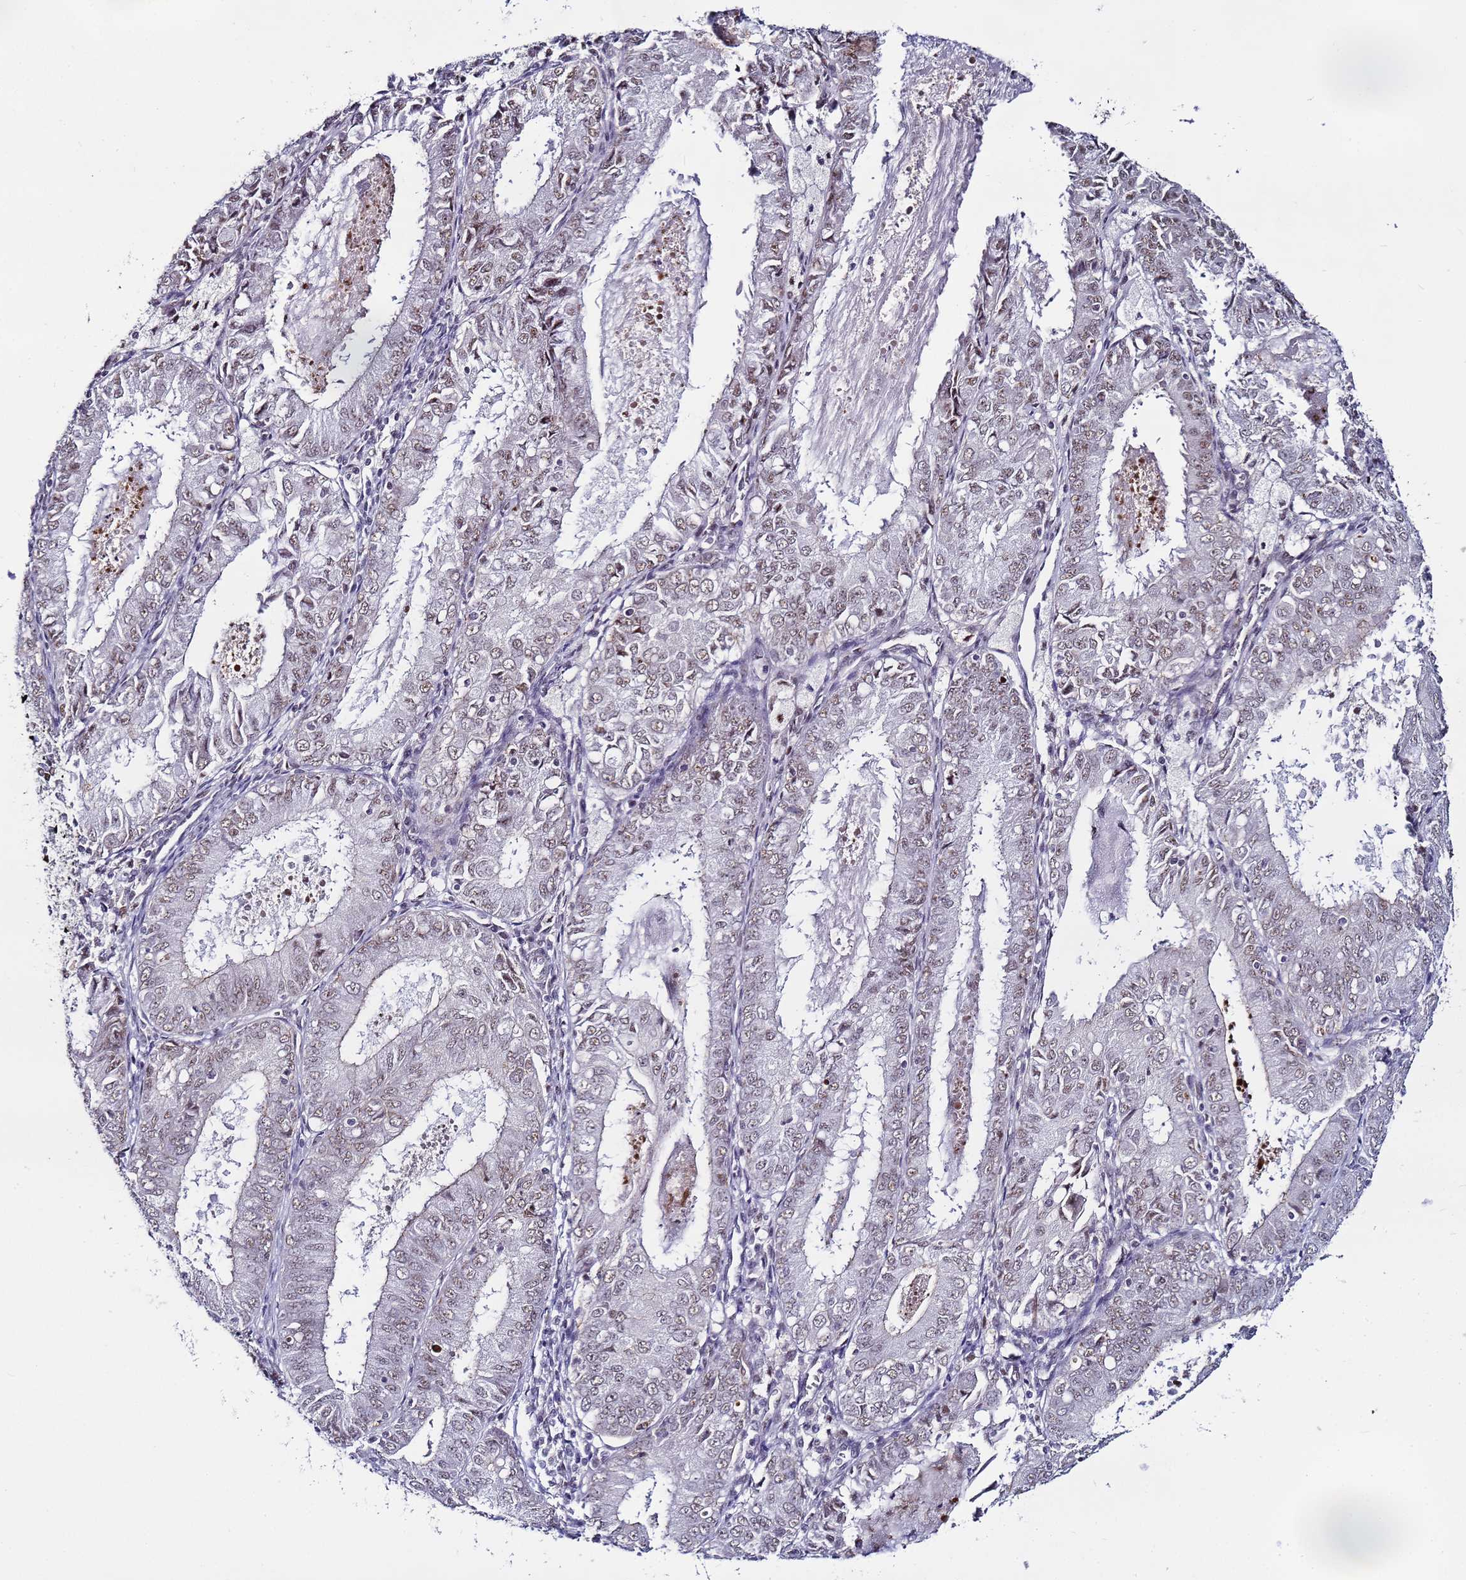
{"staining": {"intensity": "weak", "quantity": "25%-75%", "location": "nuclear"}, "tissue": "endometrial cancer", "cell_type": "Tumor cells", "image_type": "cancer", "snomed": [{"axis": "morphology", "description": "Adenocarcinoma, NOS"}, {"axis": "topography", "description": "Endometrium"}], "caption": "Endometrial cancer was stained to show a protein in brown. There is low levels of weak nuclear expression in approximately 25%-75% of tumor cells.", "gene": "PSMA7", "patient": {"sex": "female", "age": 57}}